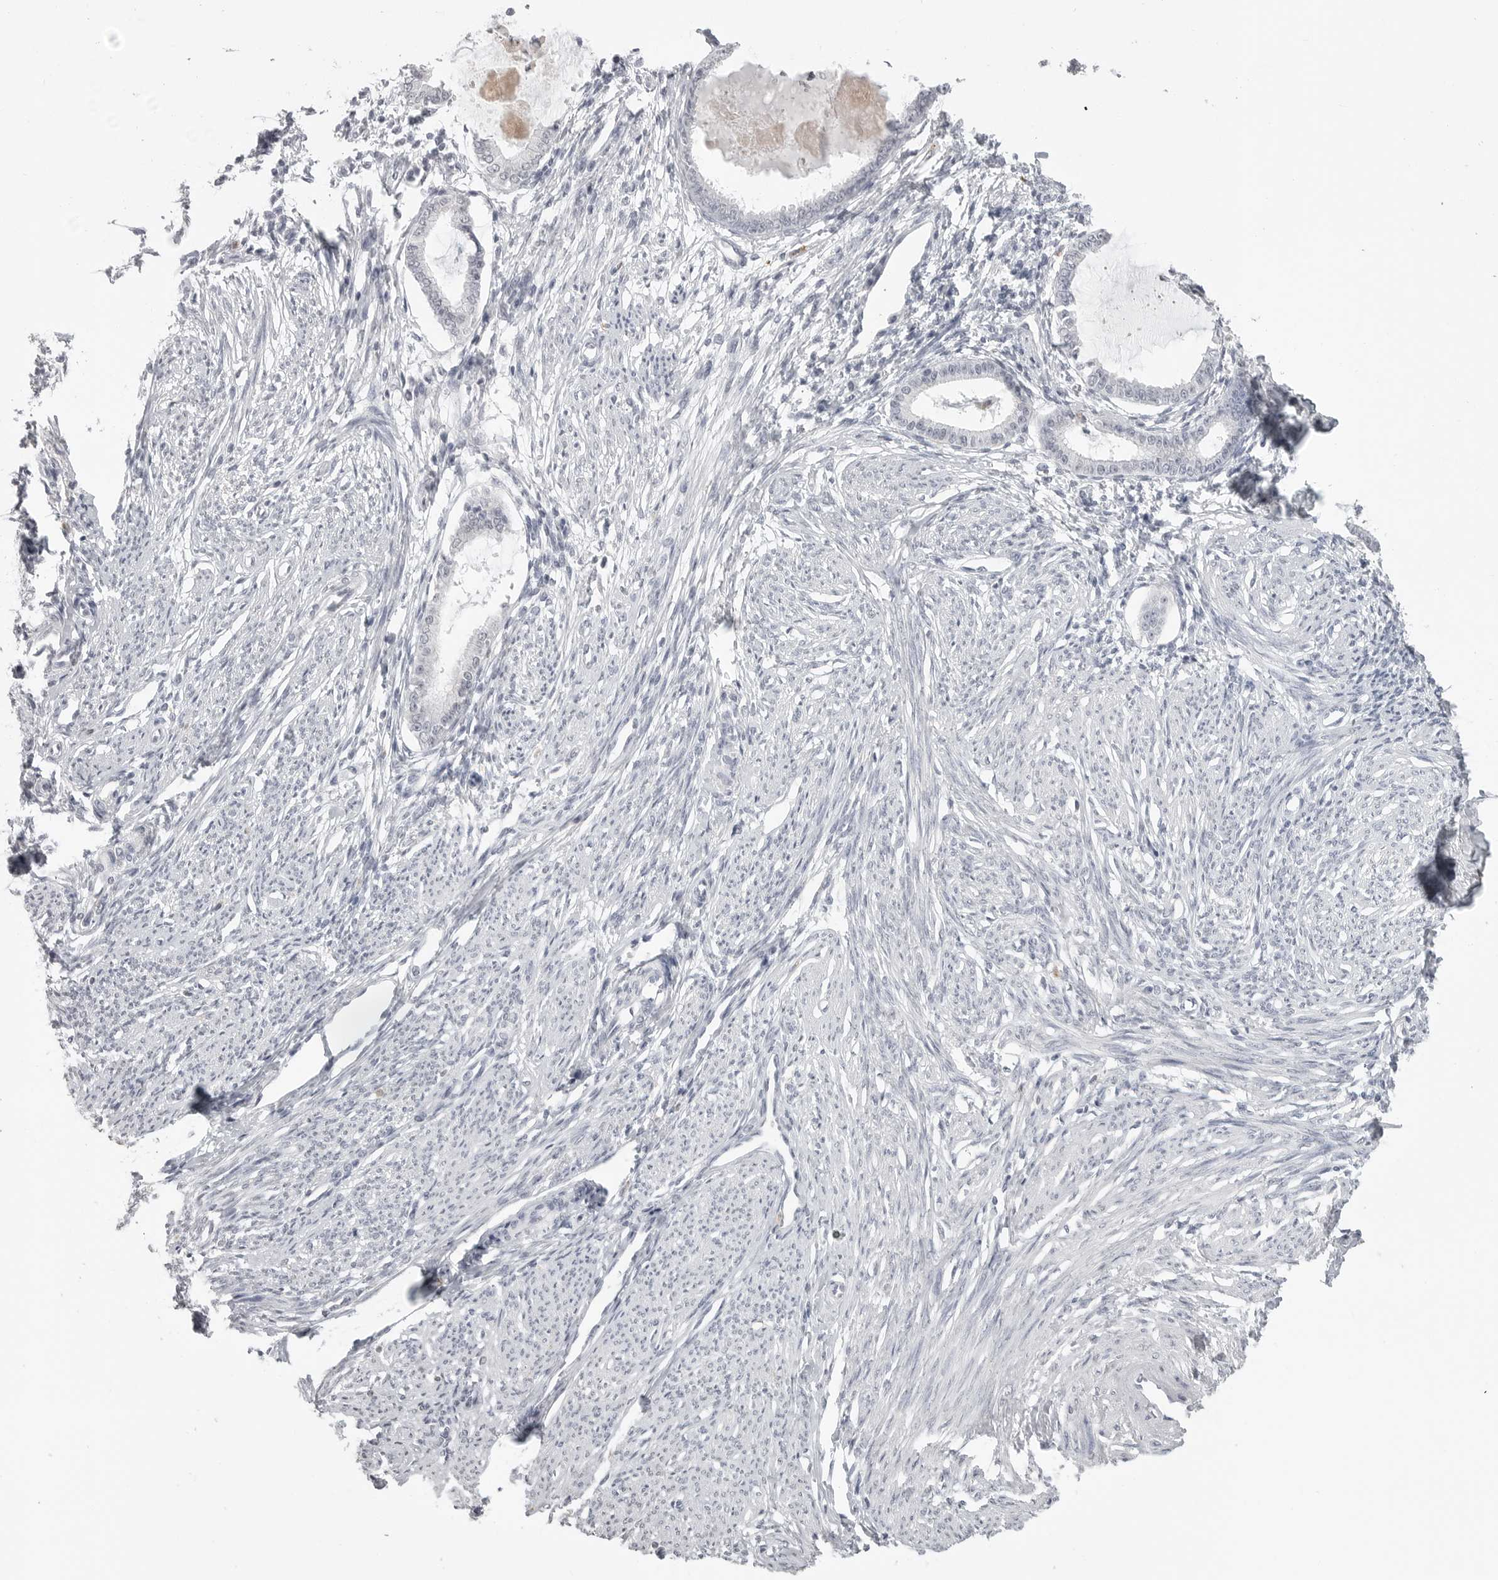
{"staining": {"intensity": "negative", "quantity": "none", "location": "none"}, "tissue": "endometrium", "cell_type": "Cells in endometrial stroma", "image_type": "normal", "snomed": [{"axis": "morphology", "description": "Normal tissue, NOS"}, {"axis": "topography", "description": "Endometrium"}], "caption": "Immunohistochemistry micrograph of benign endometrium: human endometrium stained with DAB demonstrates no significant protein staining in cells in endometrial stroma. (DAB immunohistochemistry, high magnification).", "gene": "PRSS1", "patient": {"sex": "female", "age": 56}}